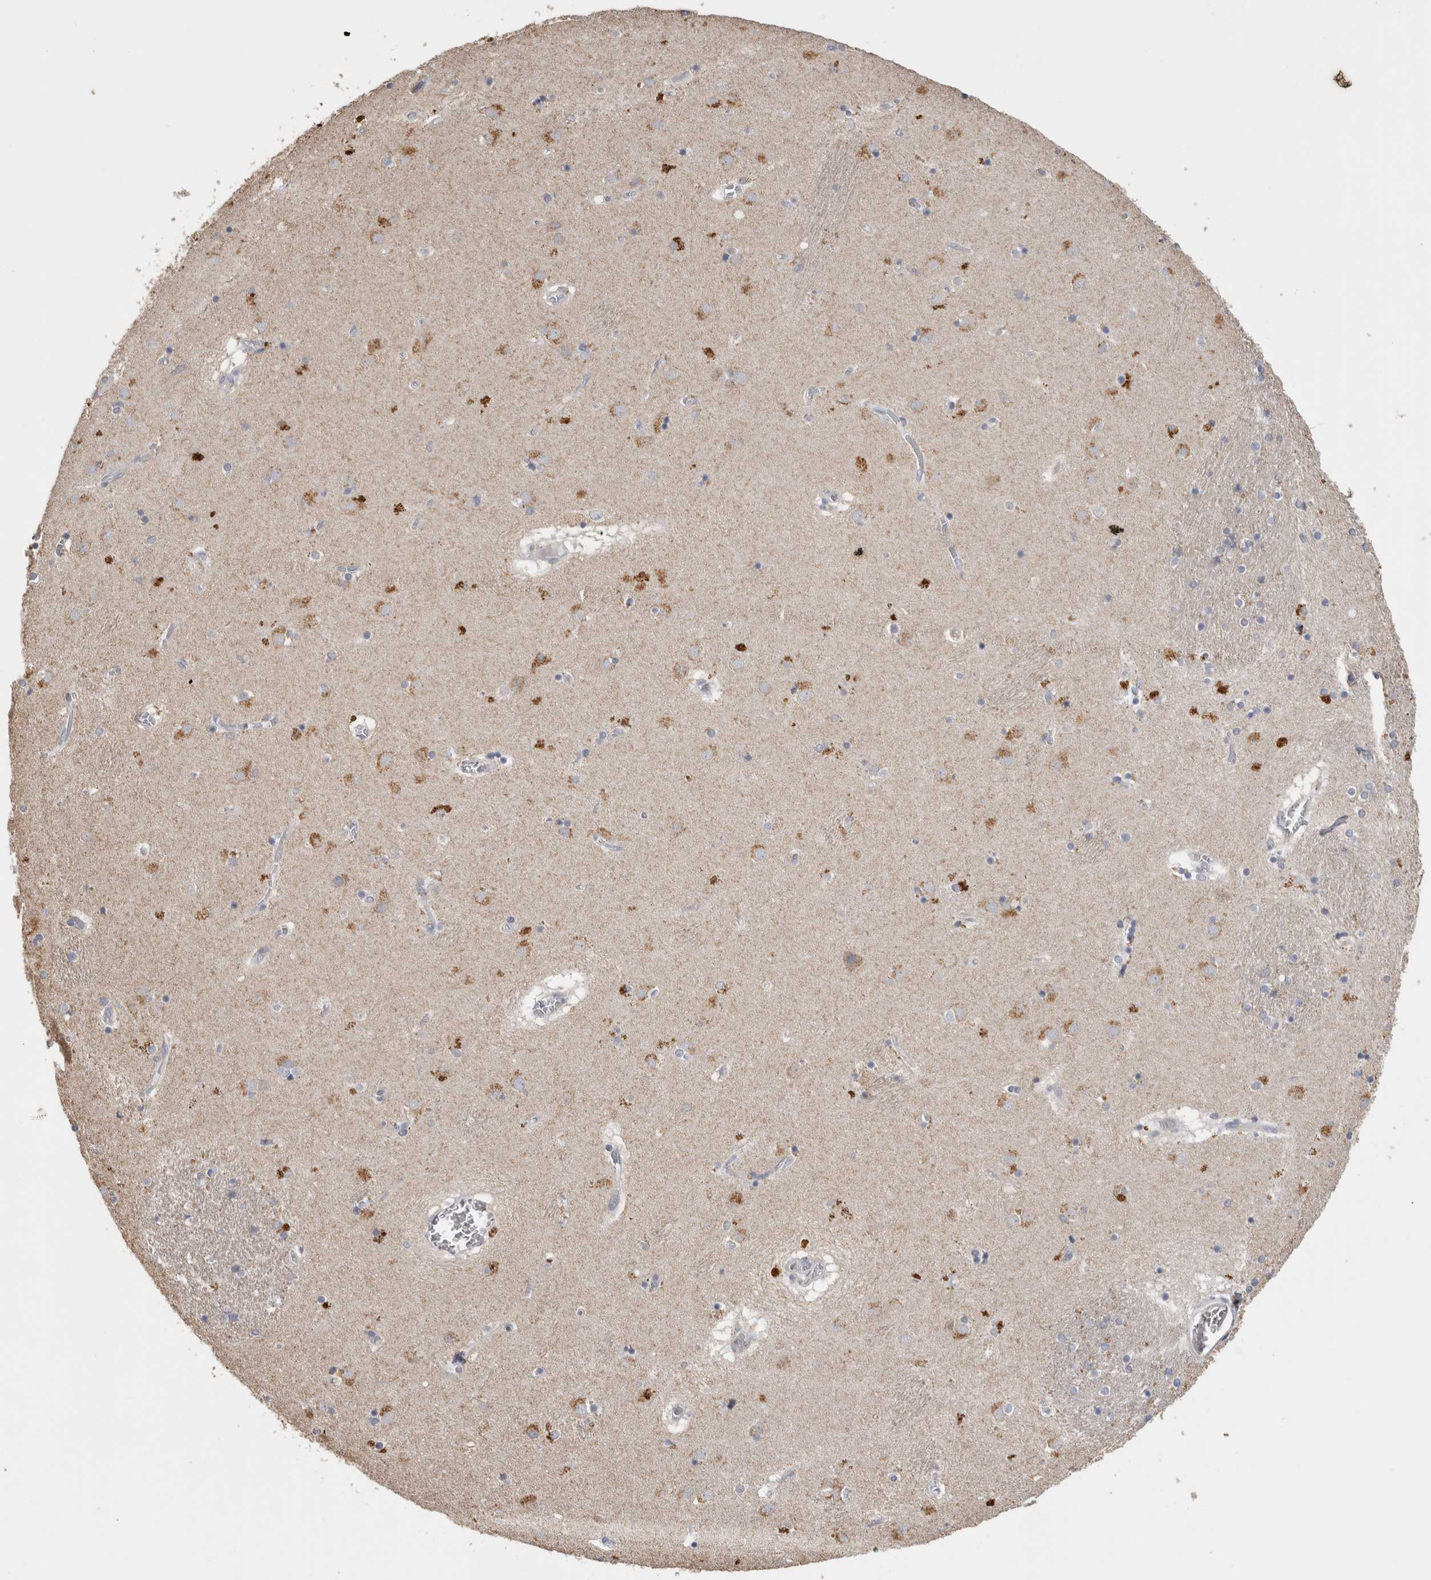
{"staining": {"intensity": "moderate", "quantity": "<25%", "location": "cytoplasmic/membranous"}, "tissue": "caudate", "cell_type": "Glial cells", "image_type": "normal", "snomed": [{"axis": "morphology", "description": "Normal tissue, NOS"}, {"axis": "topography", "description": "Lateral ventricle wall"}], "caption": "Immunohistochemical staining of unremarkable caudate demonstrates moderate cytoplasmic/membranous protein expression in approximately <25% of glial cells. Using DAB (brown) and hematoxylin (blue) stains, captured at high magnification using brightfield microscopy.", "gene": "CNTFR", "patient": {"sex": "male", "age": 70}}